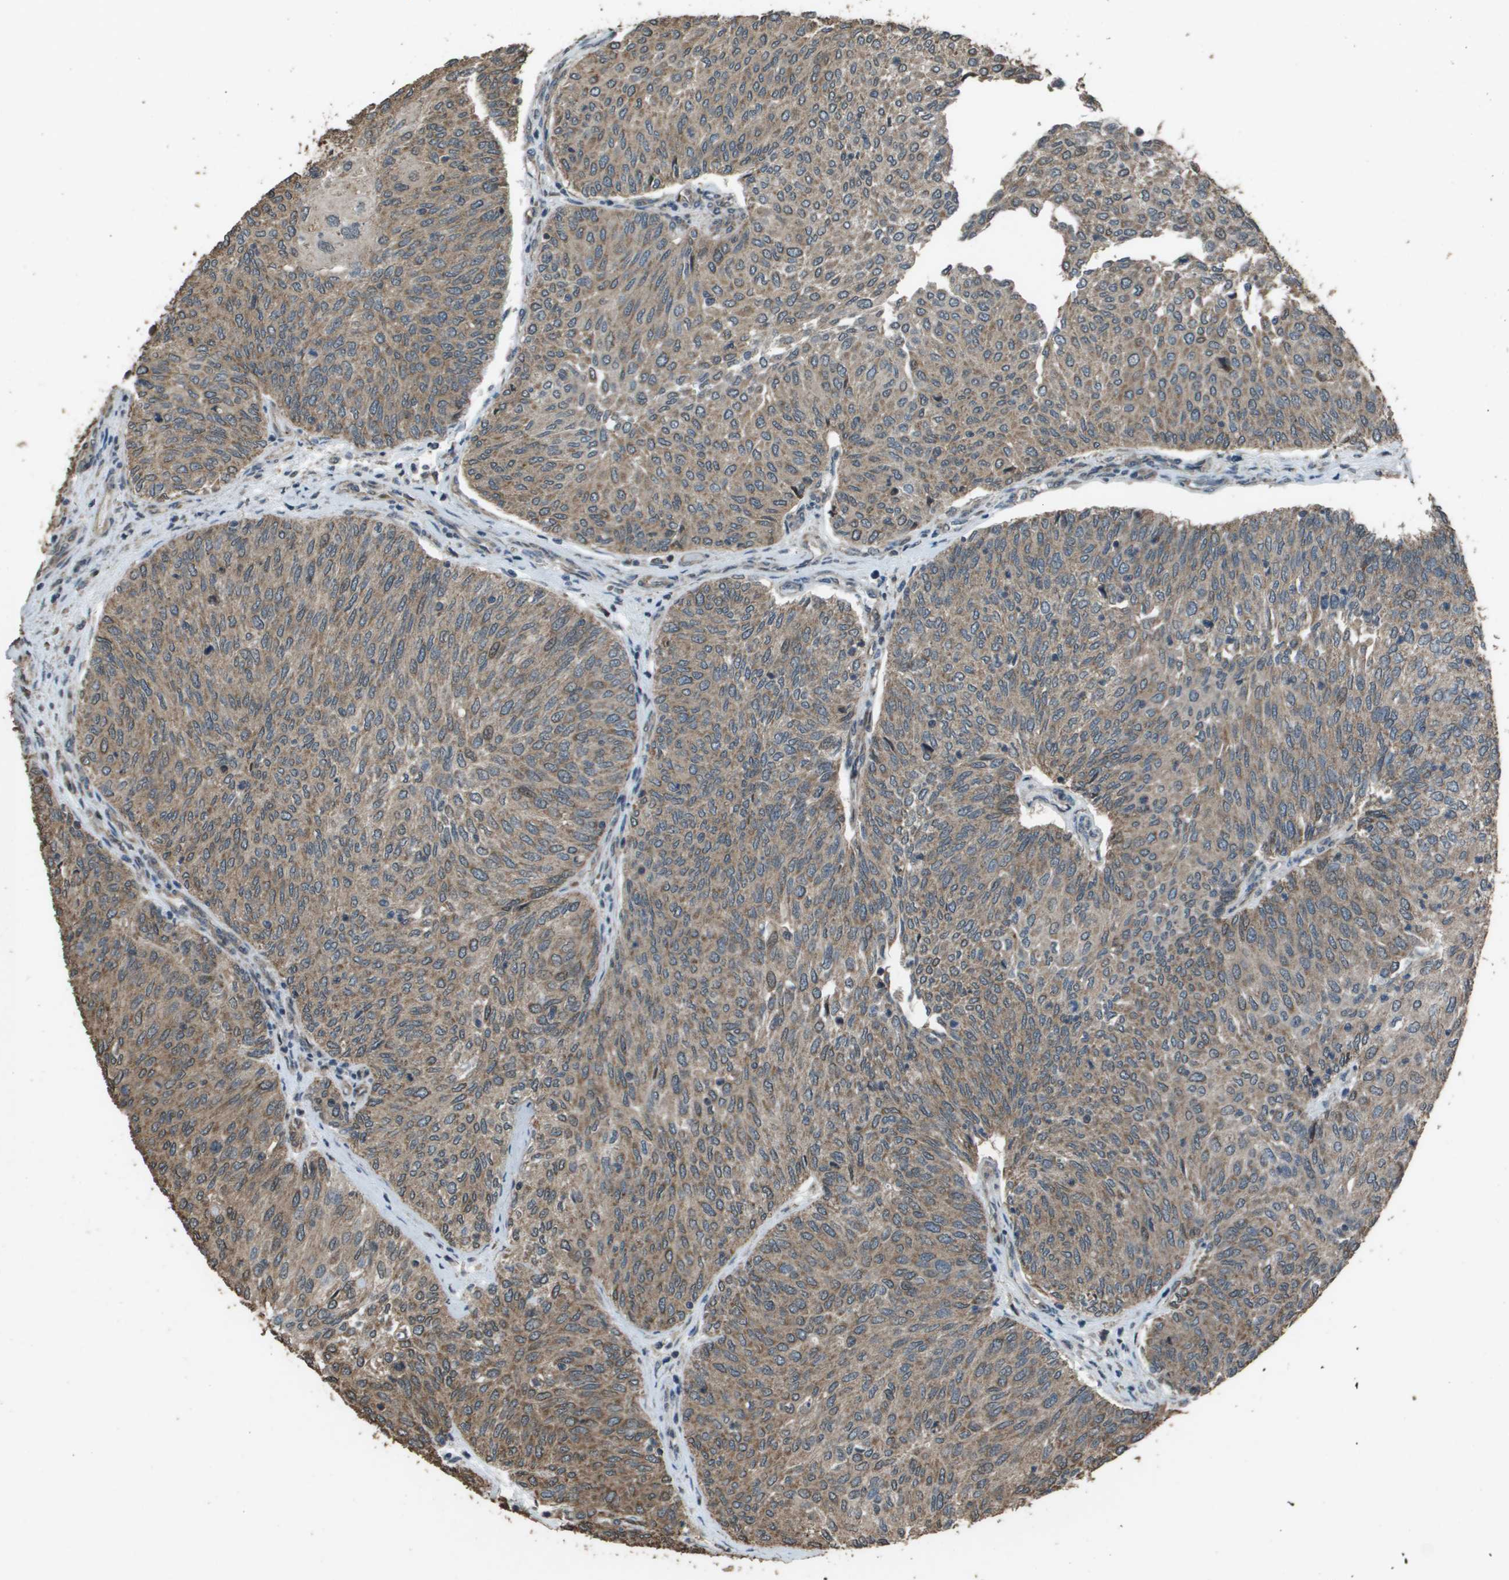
{"staining": {"intensity": "moderate", "quantity": ">75%", "location": "cytoplasmic/membranous"}, "tissue": "urothelial cancer", "cell_type": "Tumor cells", "image_type": "cancer", "snomed": [{"axis": "morphology", "description": "Urothelial carcinoma, Low grade"}, {"axis": "topography", "description": "Urinary bladder"}], "caption": "This micrograph displays IHC staining of urothelial cancer, with medium moderate cytoplasmic/membranous staining in about >75% of tumor cells.", "gene": "FIG4", "patient": {"sex": "female", "age": 79}}